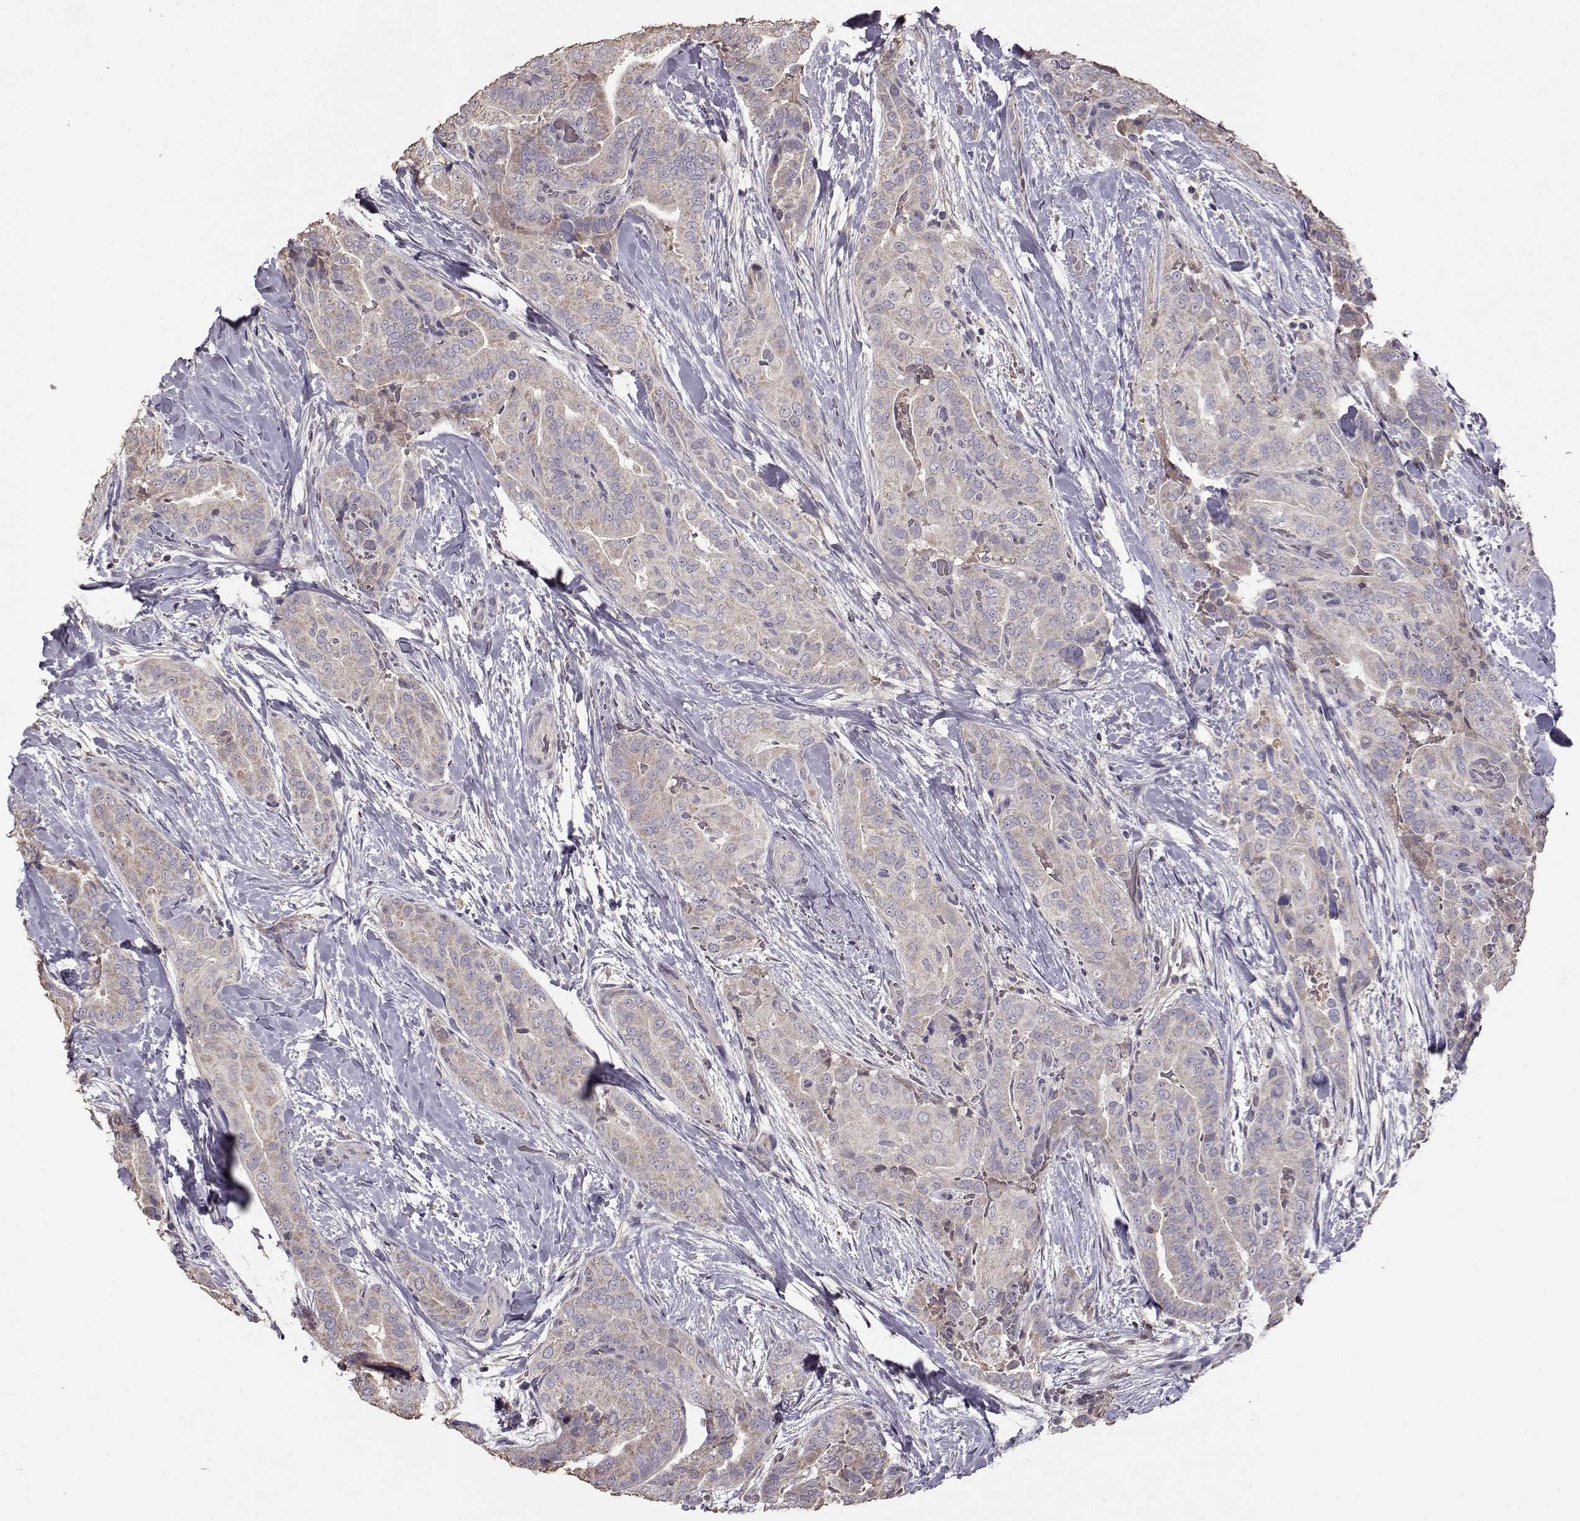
{"staining": {"intensity": "weak", "quantity": ">75%", "location": "cytoplasmic/membranous"}, "tissue": "thyroid cancer", "cell_type": "Tumor cells", "image_type": "cancer", "snomed": [{"axis": "morphology", "description": "Papillary adenocarcinoma, NOS"}, {"axis": "topography", "description": "Thyroid gland"}], "caption": "Immunohistochemistry (IHC) of thyroid cancer displays low levels of weak cytoplasmic/membranous staining in about >75% of tumor cells.", "gene": "PMCH", "patient": {"sex": "male", "age": 61}}